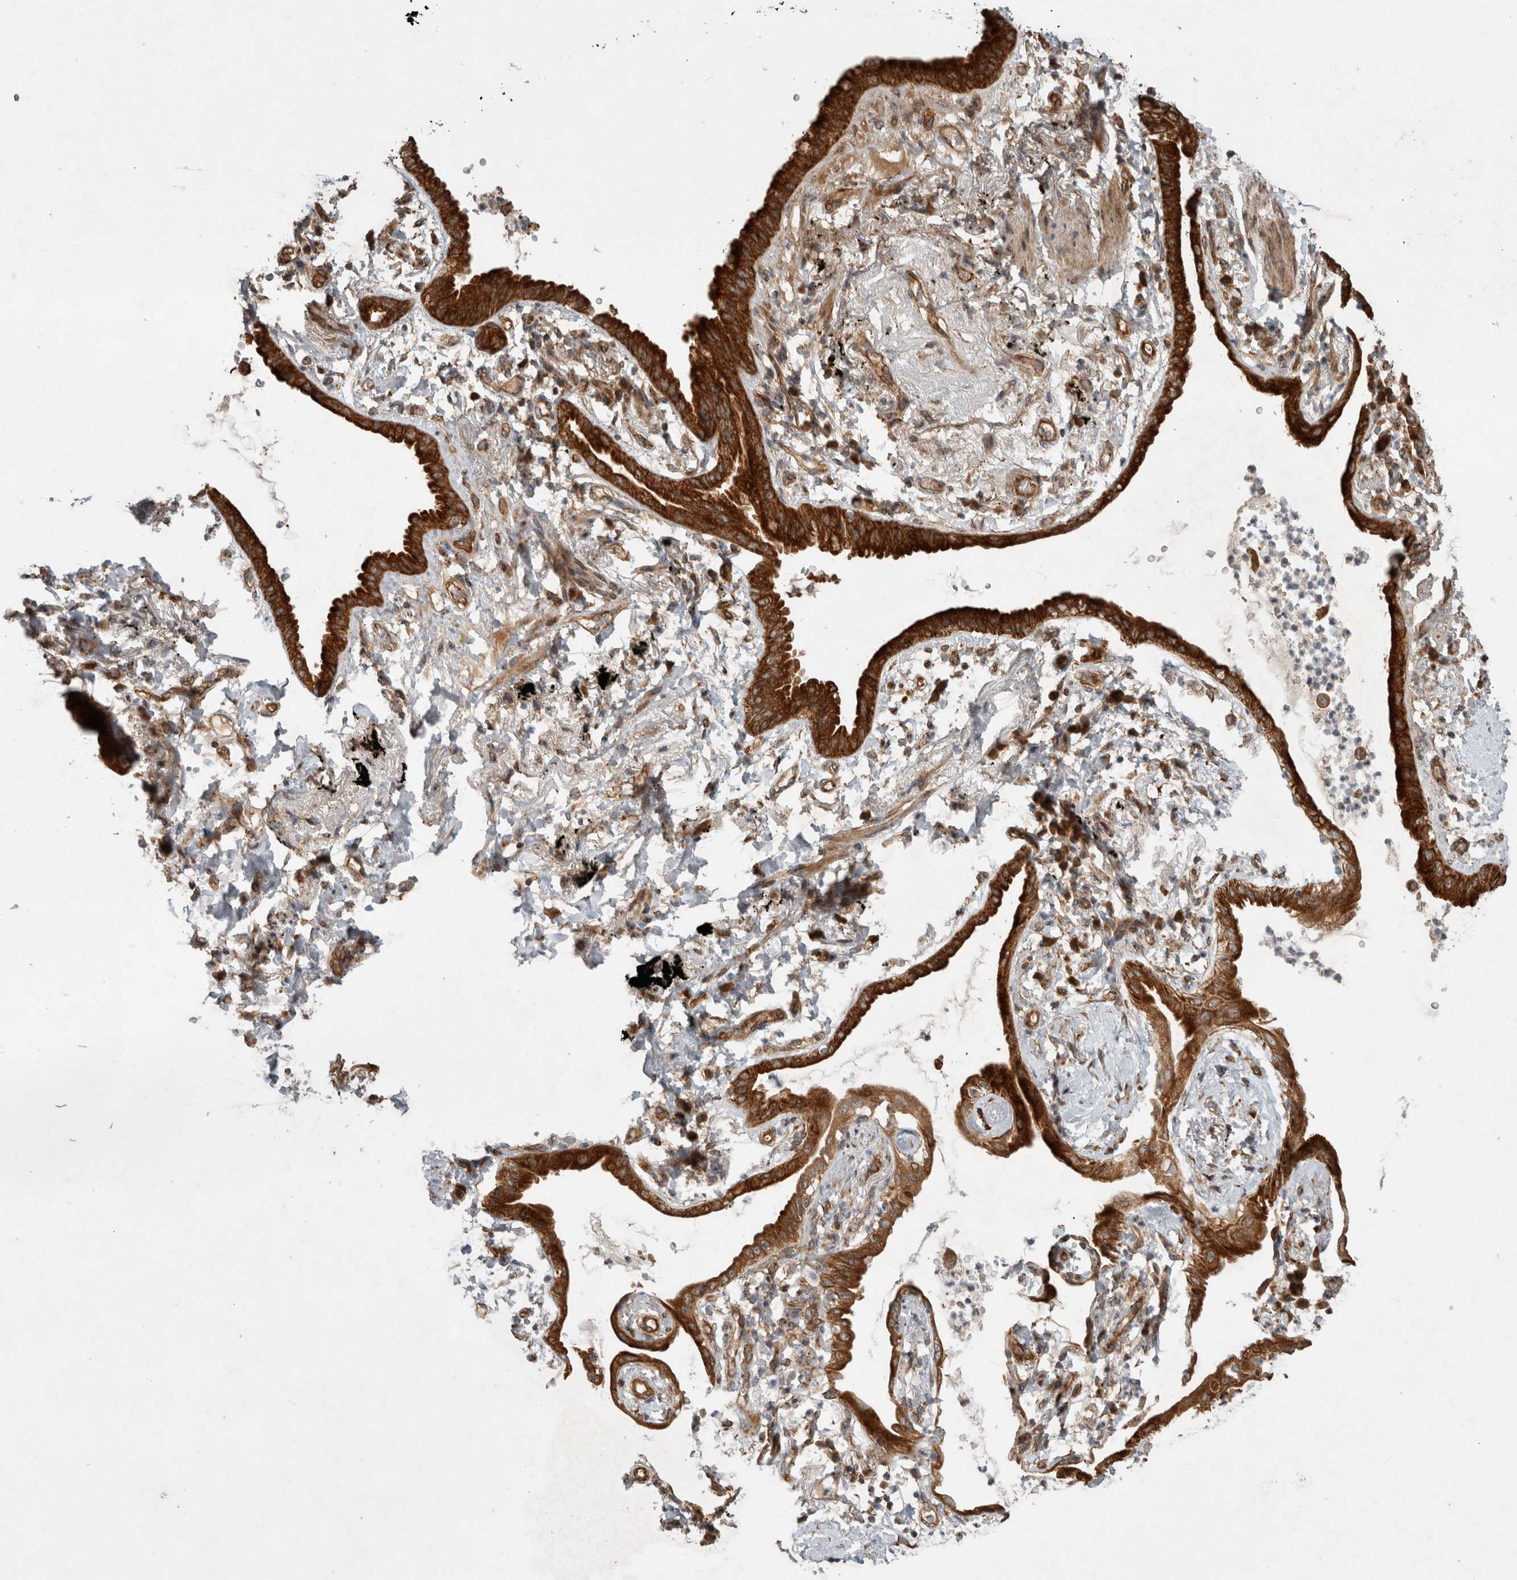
{"staining": {"intensity": "strong", "quantity": ">75%", "location": "cytoplasmic/membranous"}, "tissue": "lung cancer", "cell_type": "Tumor cells", "image_type": "cancer", "snomed": [{"axis": "morphology", "description": "Adenocarcinoma, NOS"}, {"axis": "topography", "description": "Lung"}], "caption": "The micrograph demonstrates a brown stain indicating the presence of a protein in the cytoplasmic/membranous of tumor cells in lung adenocarcinoma. The staining was performed using DAB (3,3'-diaminobenzidine) to visualize the protein expression in brown, while the nuclei were stained in blue with hematoxylin (Magnification: 20x).", "gene": "TUBD1", "patient": {"sex": "female", "age": 70}}